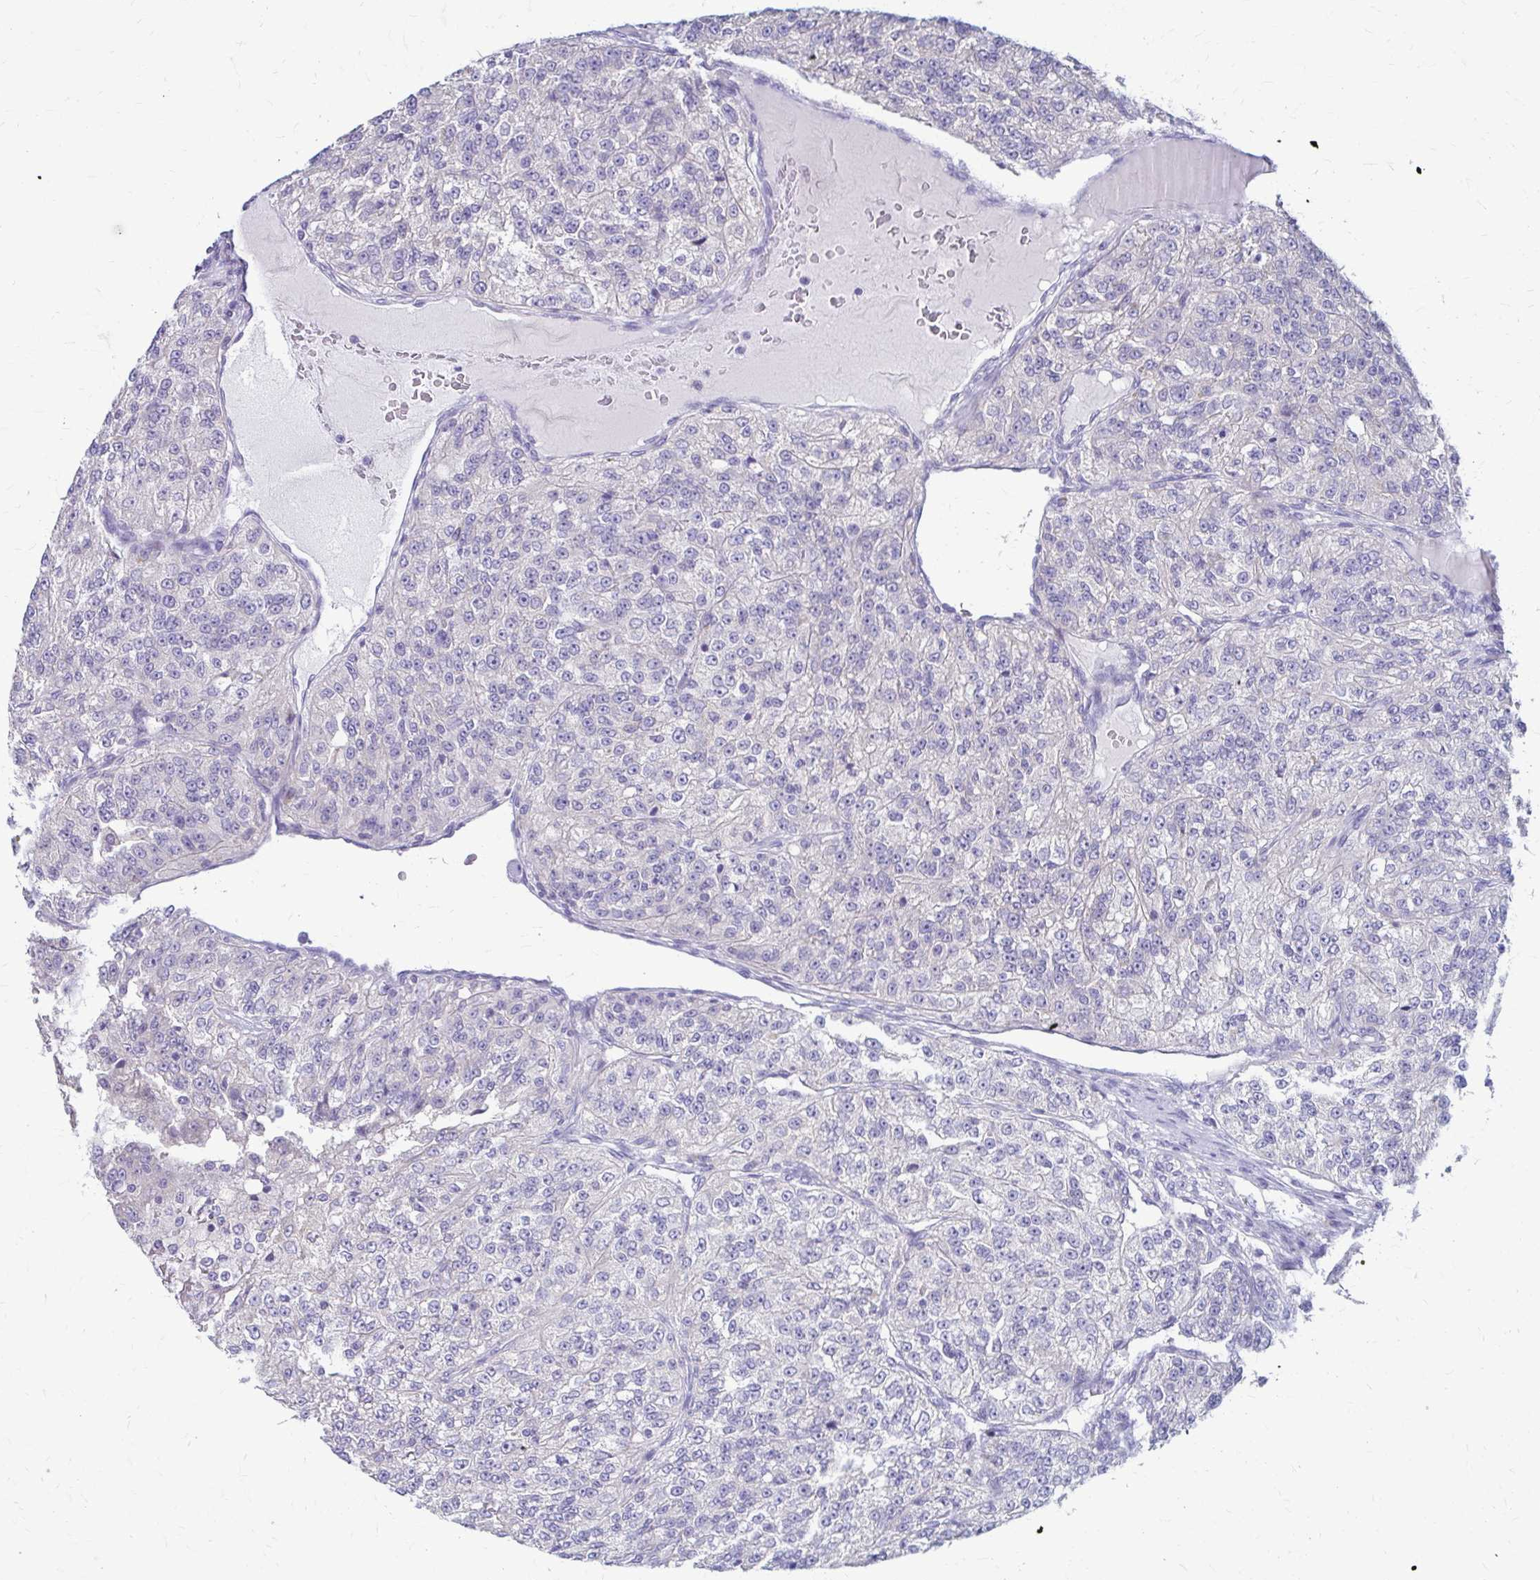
{"staining": {"intensity": "negative", "quantity": "none", "location": "none"}, "tissue": "renal cancer", "cell_type": "Tumor cells", "image_type": "cancer", "snomed": [{"axis": "morphology", "description": "Adenocarcinoma, NOS"}, {"axis": "topography", "description": "Kidney"}], "caption": "Renal adenocarcinoma was stained to show a protein in brown. There is no significant positivity in tumor cells.", "gene": "SAMD13", "patient": {"sex": "female", "age": 63}}